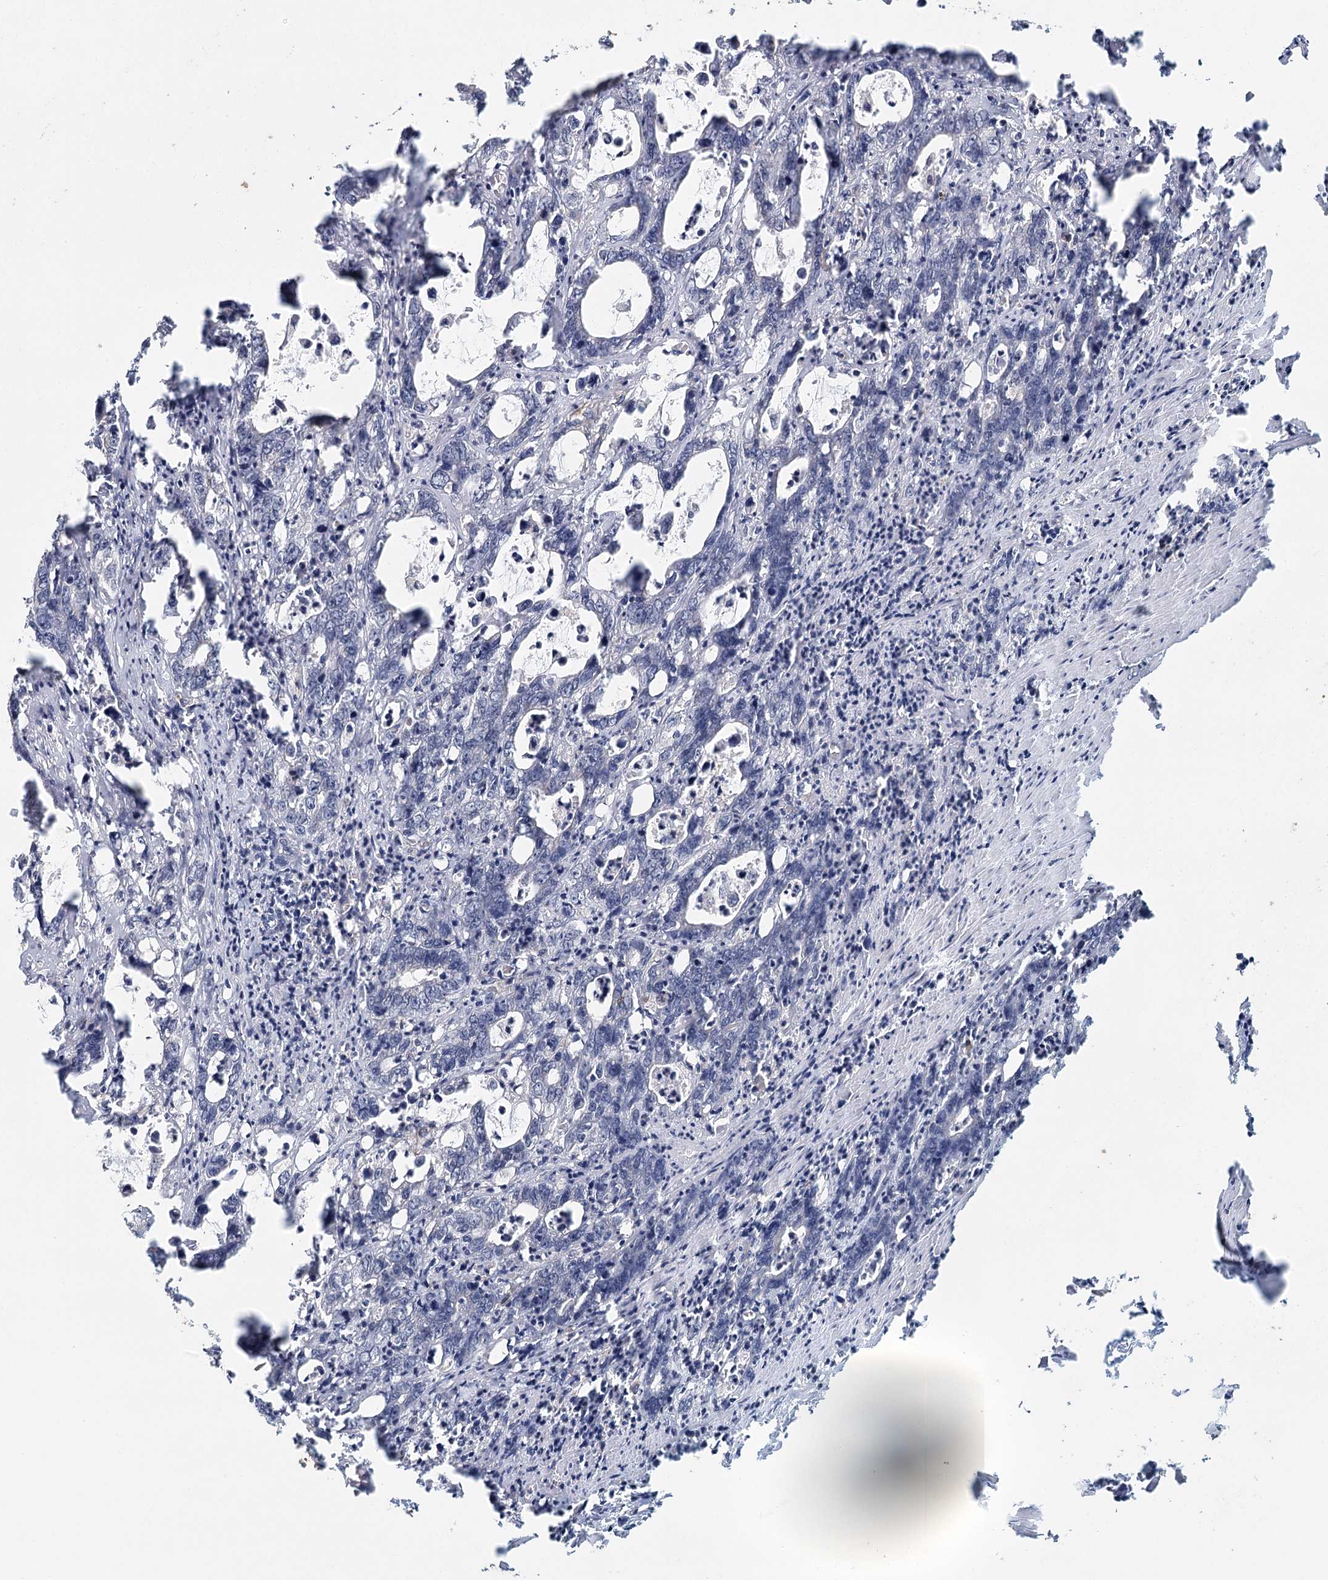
{"staining": {"intensity": "negative", "quantity": "none", "location": "none"}, "tissue": "colorectal cancer", "cell_type": "Tumor cells", "image_type": "cancer", "snomed": [{"axis": "morphology", "description": "Adenocarcinoma, NOS"}, {"axis": "topography", "description": "Colon"}], "caption": "Immunohistochemistry (IHC) image of colorectal cancer stained for a protein (brown), which demonstrates no expression in tumor cells.", "gene": "ADK", "patient": {"sex": "female", "age": 75}}